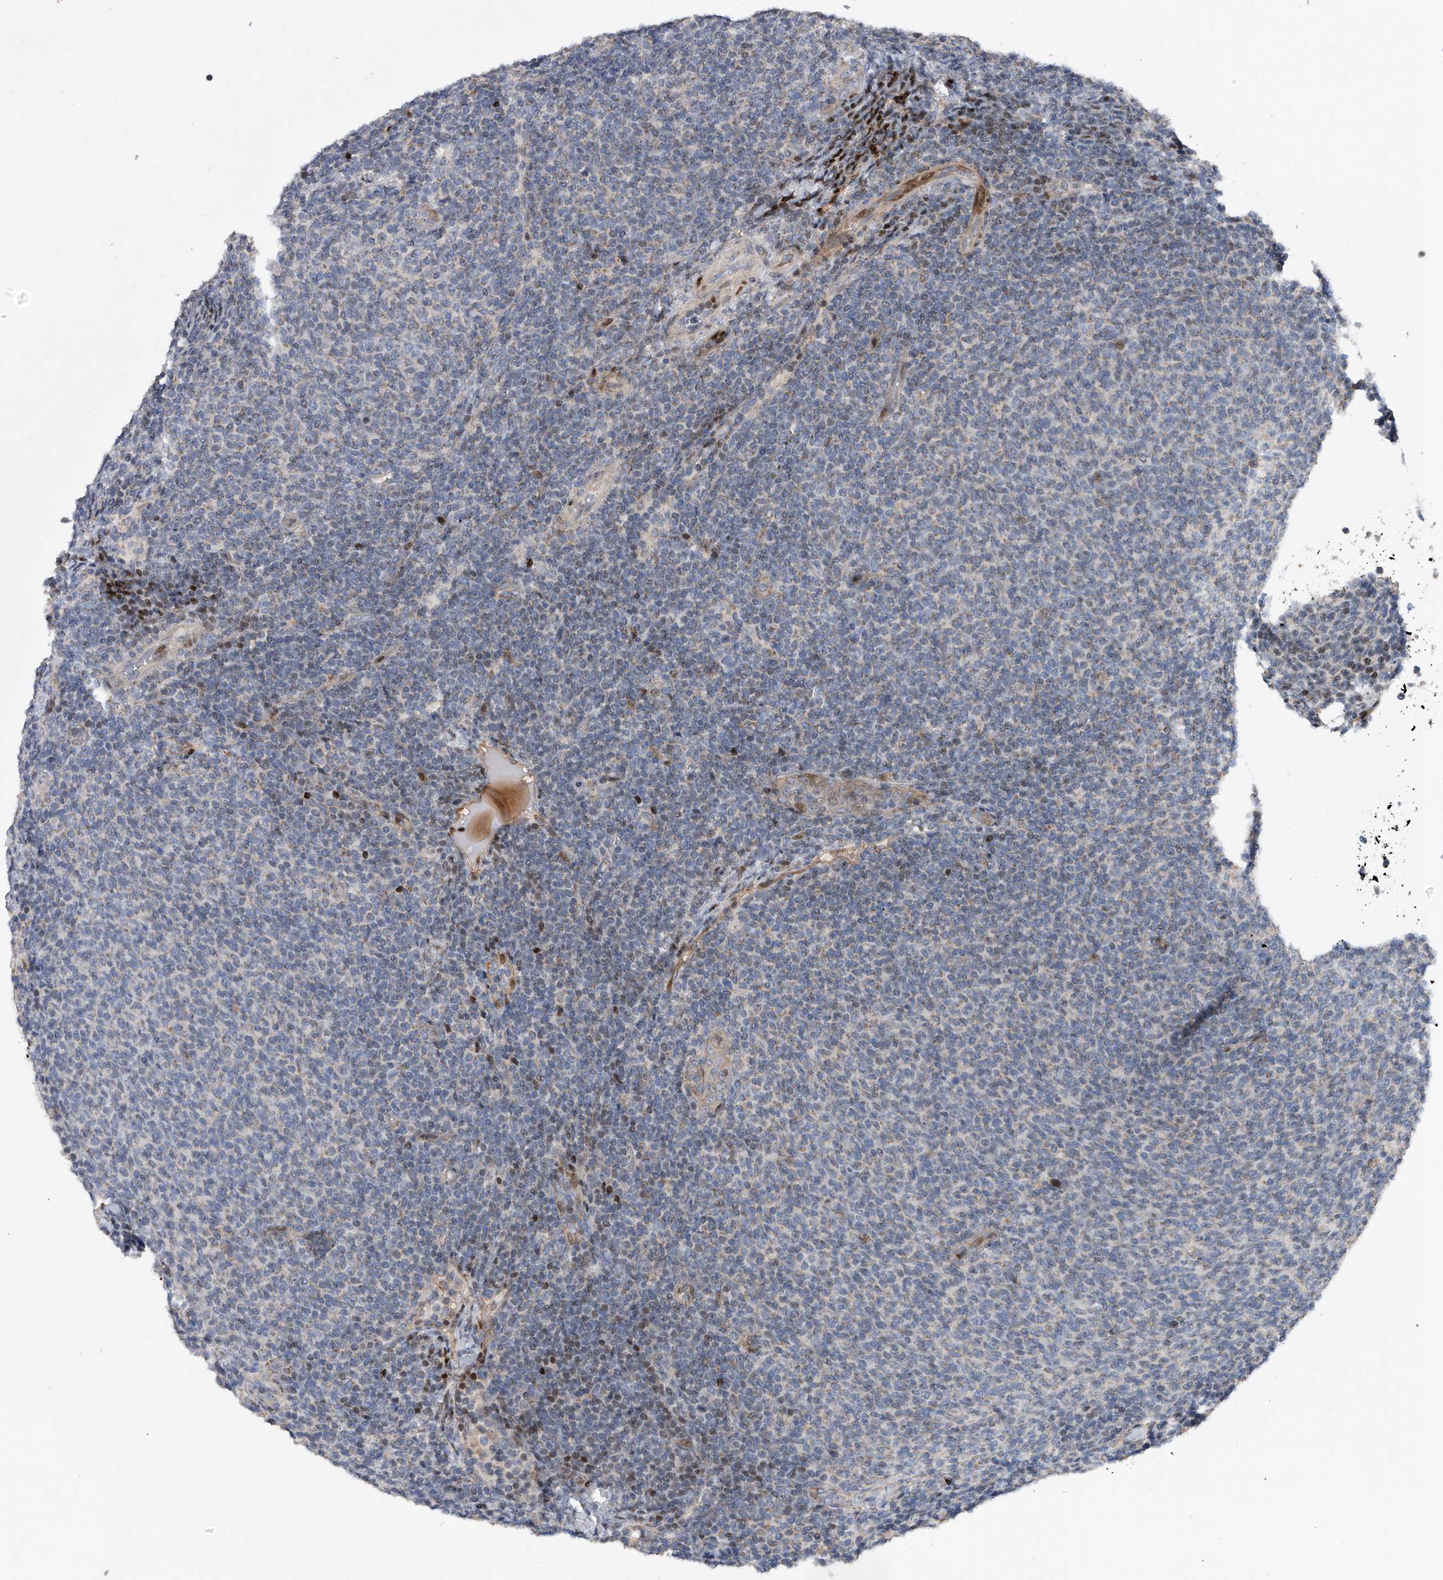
{"staining": {"intensity": "negative", "quantity": "none", "location": "none"}, "tissue": "lymphoma", "cell_type": "Tumor cells", "image_type": "cancer", "snomed": [{"axis": "morphology", "description": "Malignant lymphoma, non-Hodgkin's type, Low grade"}, {"axis": "topography", "description": "Lymph node"}], "caption": "Tumor cells show no significant staining in lymphoma.", "gene": "CDH12", "patient": {"sex": "male", "age": 66}}